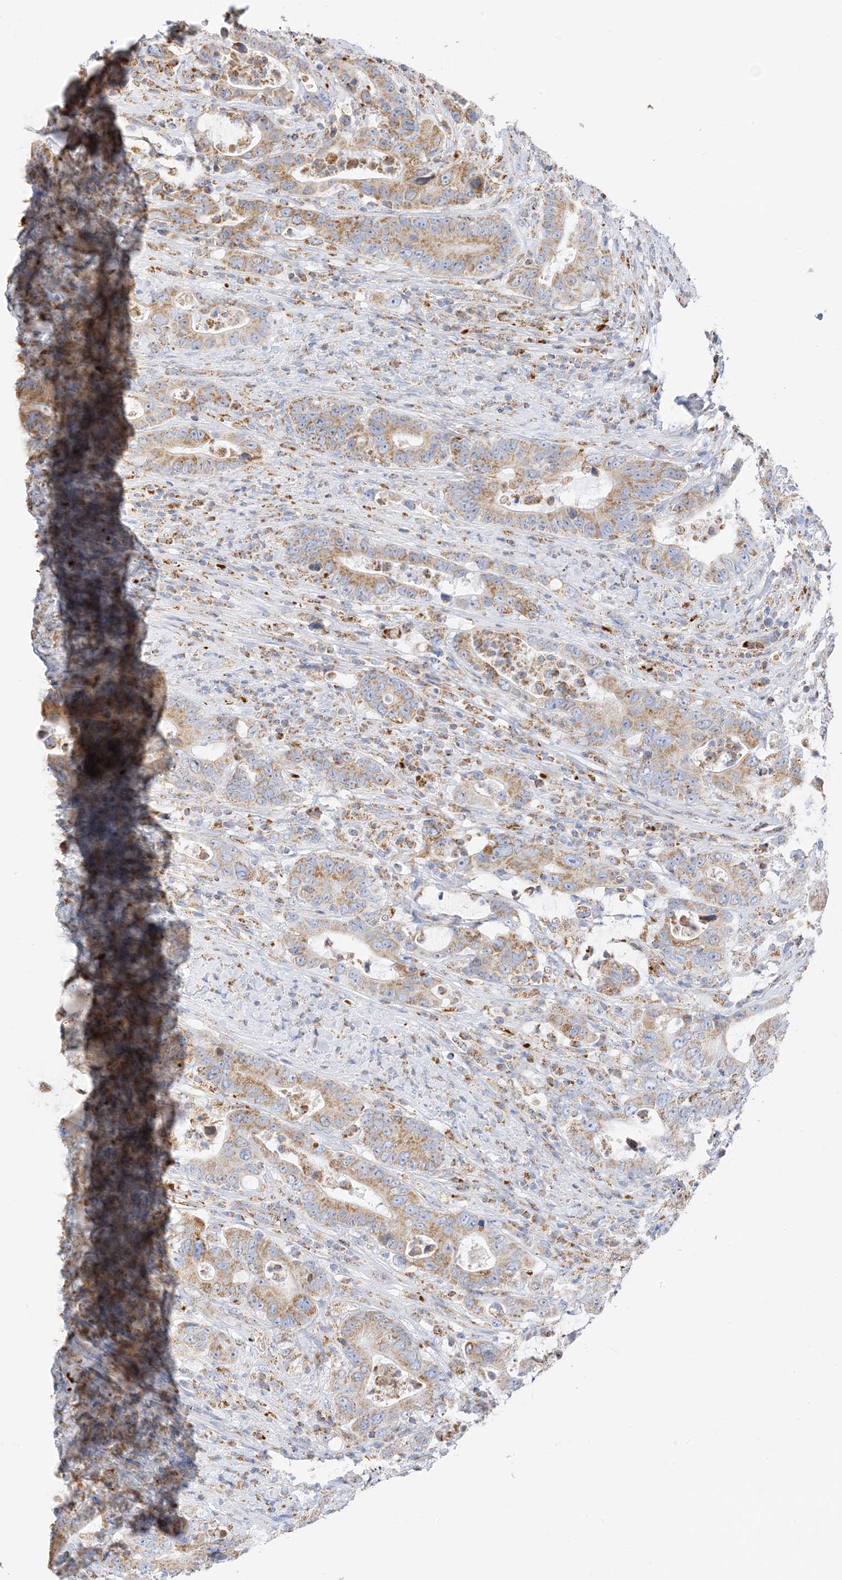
{"staining": {"intensity": "moderate", "quantity": ">75%", "location": "cytoplasmic/membranous"}, "tissue": "colorectal cancer", "cell_type": "Tumor cells", "image_type": "cancer", "snomed": [{"axis": "morphology", "description": "Adenocarcinoma, NOS"}, {"axis": "topography", "description": "Colon"}], "caption": "Colorectal cancer (adenocarcinoma) stained with a brown dye demonstrates moderate cytoplasmic/membranous positive positivity in about >75% of tumor cells.", "gene": "CAPN13", "patient": {"sex": "female", "age": 75}}